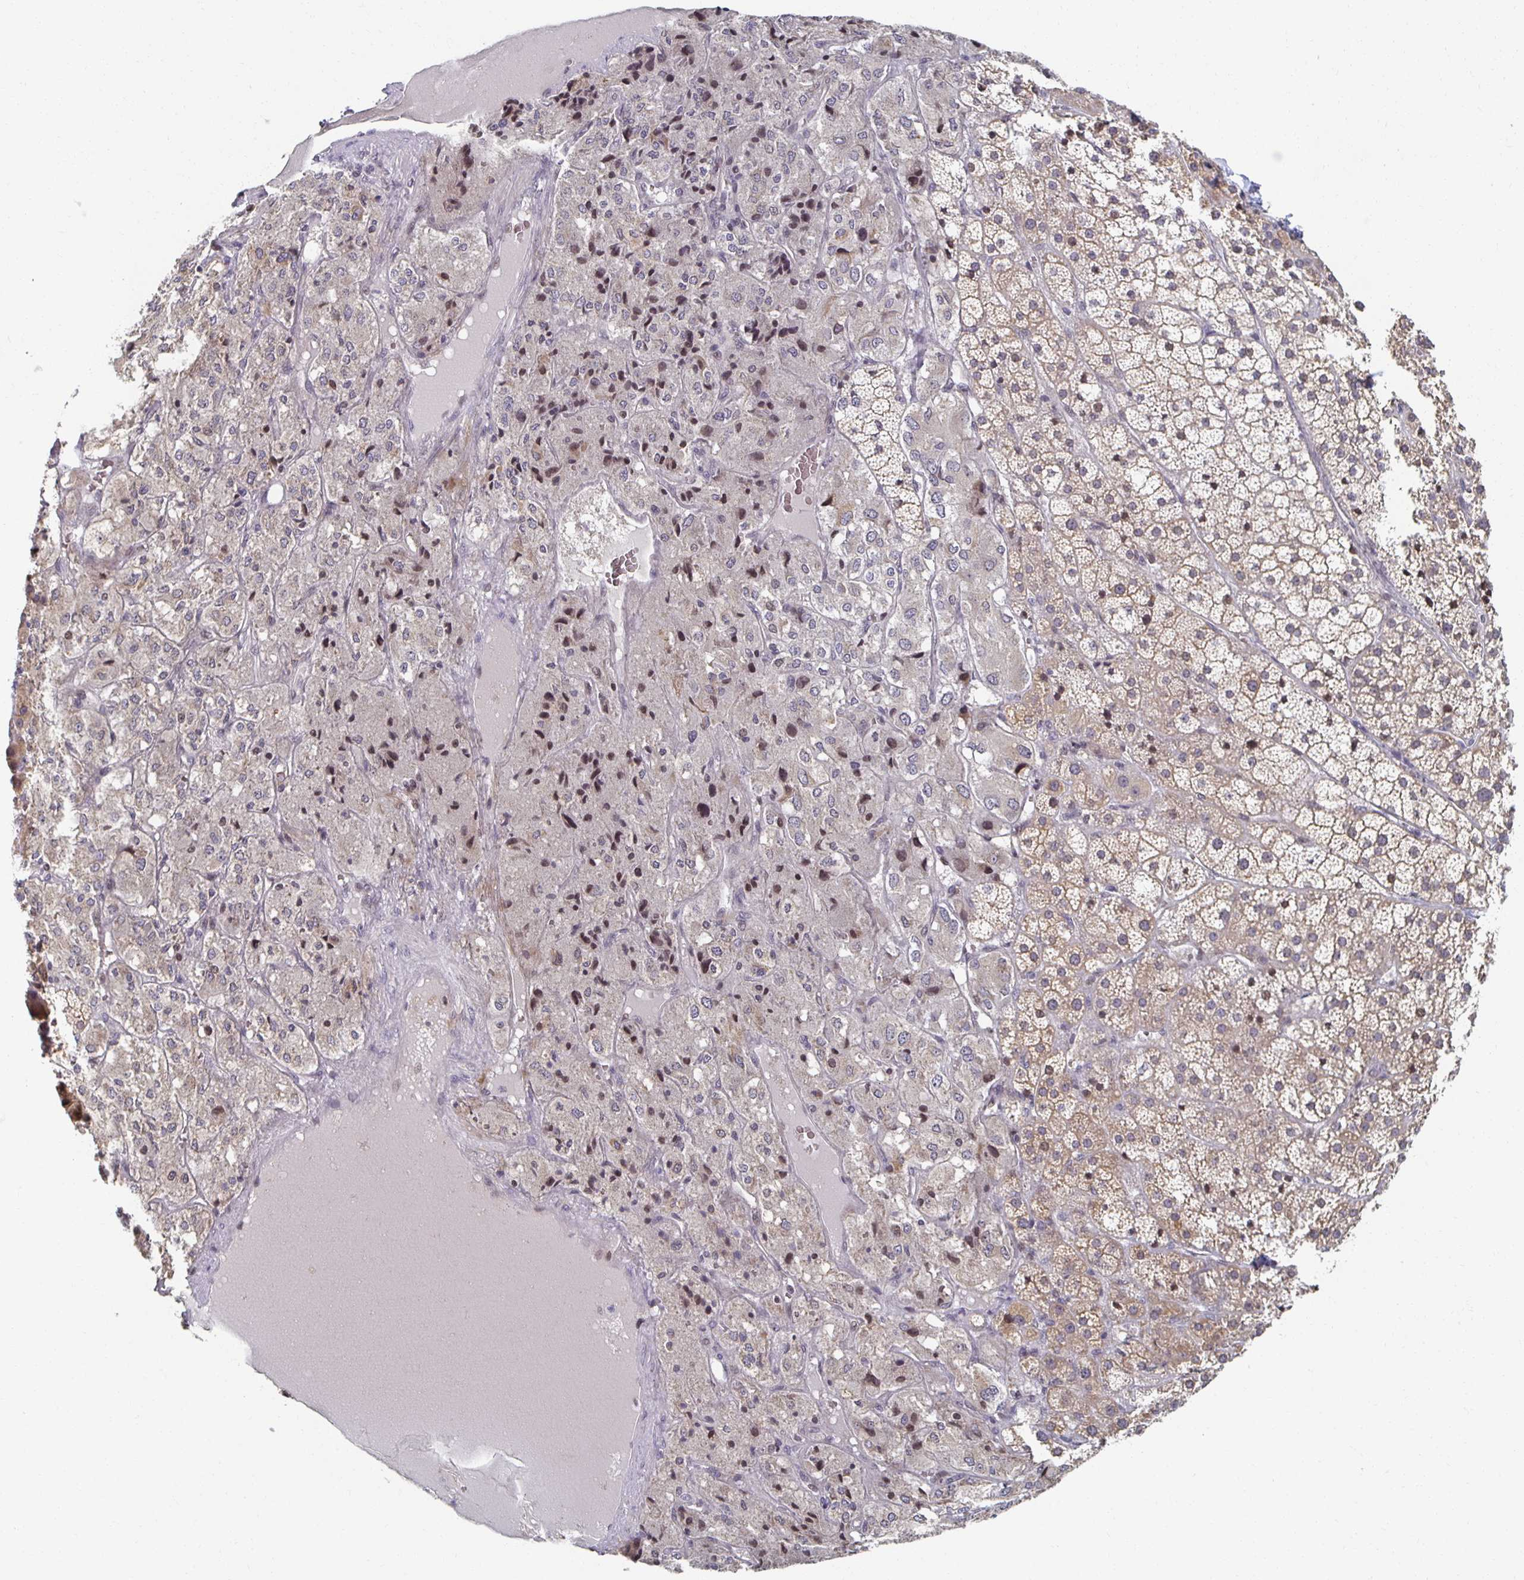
{"staining": {"intensity": "weak", "quantity": "25%-75%", "location": "cytoplasmic/membranous,nuclear"}, "tissue": "adrenal gland", "cell_type": "Glandular cells", "image_type": "normal", "snomed": [{"axis": "morphology", "description": "Normal tissue, NOS"}, {"axis": "topography", "description": "Adrenal gland"}], "caption": "Adrenal gland stained with DAB (3,3'-diaminobenzidine) immunohistochemistry shows low levels of weak cytoplasmic/membranous,nuclear expression in approximately 25%-75% of glandular cells.", "gene": "HCFC1R1", "patient": {"sex": "male", "age": 53}}